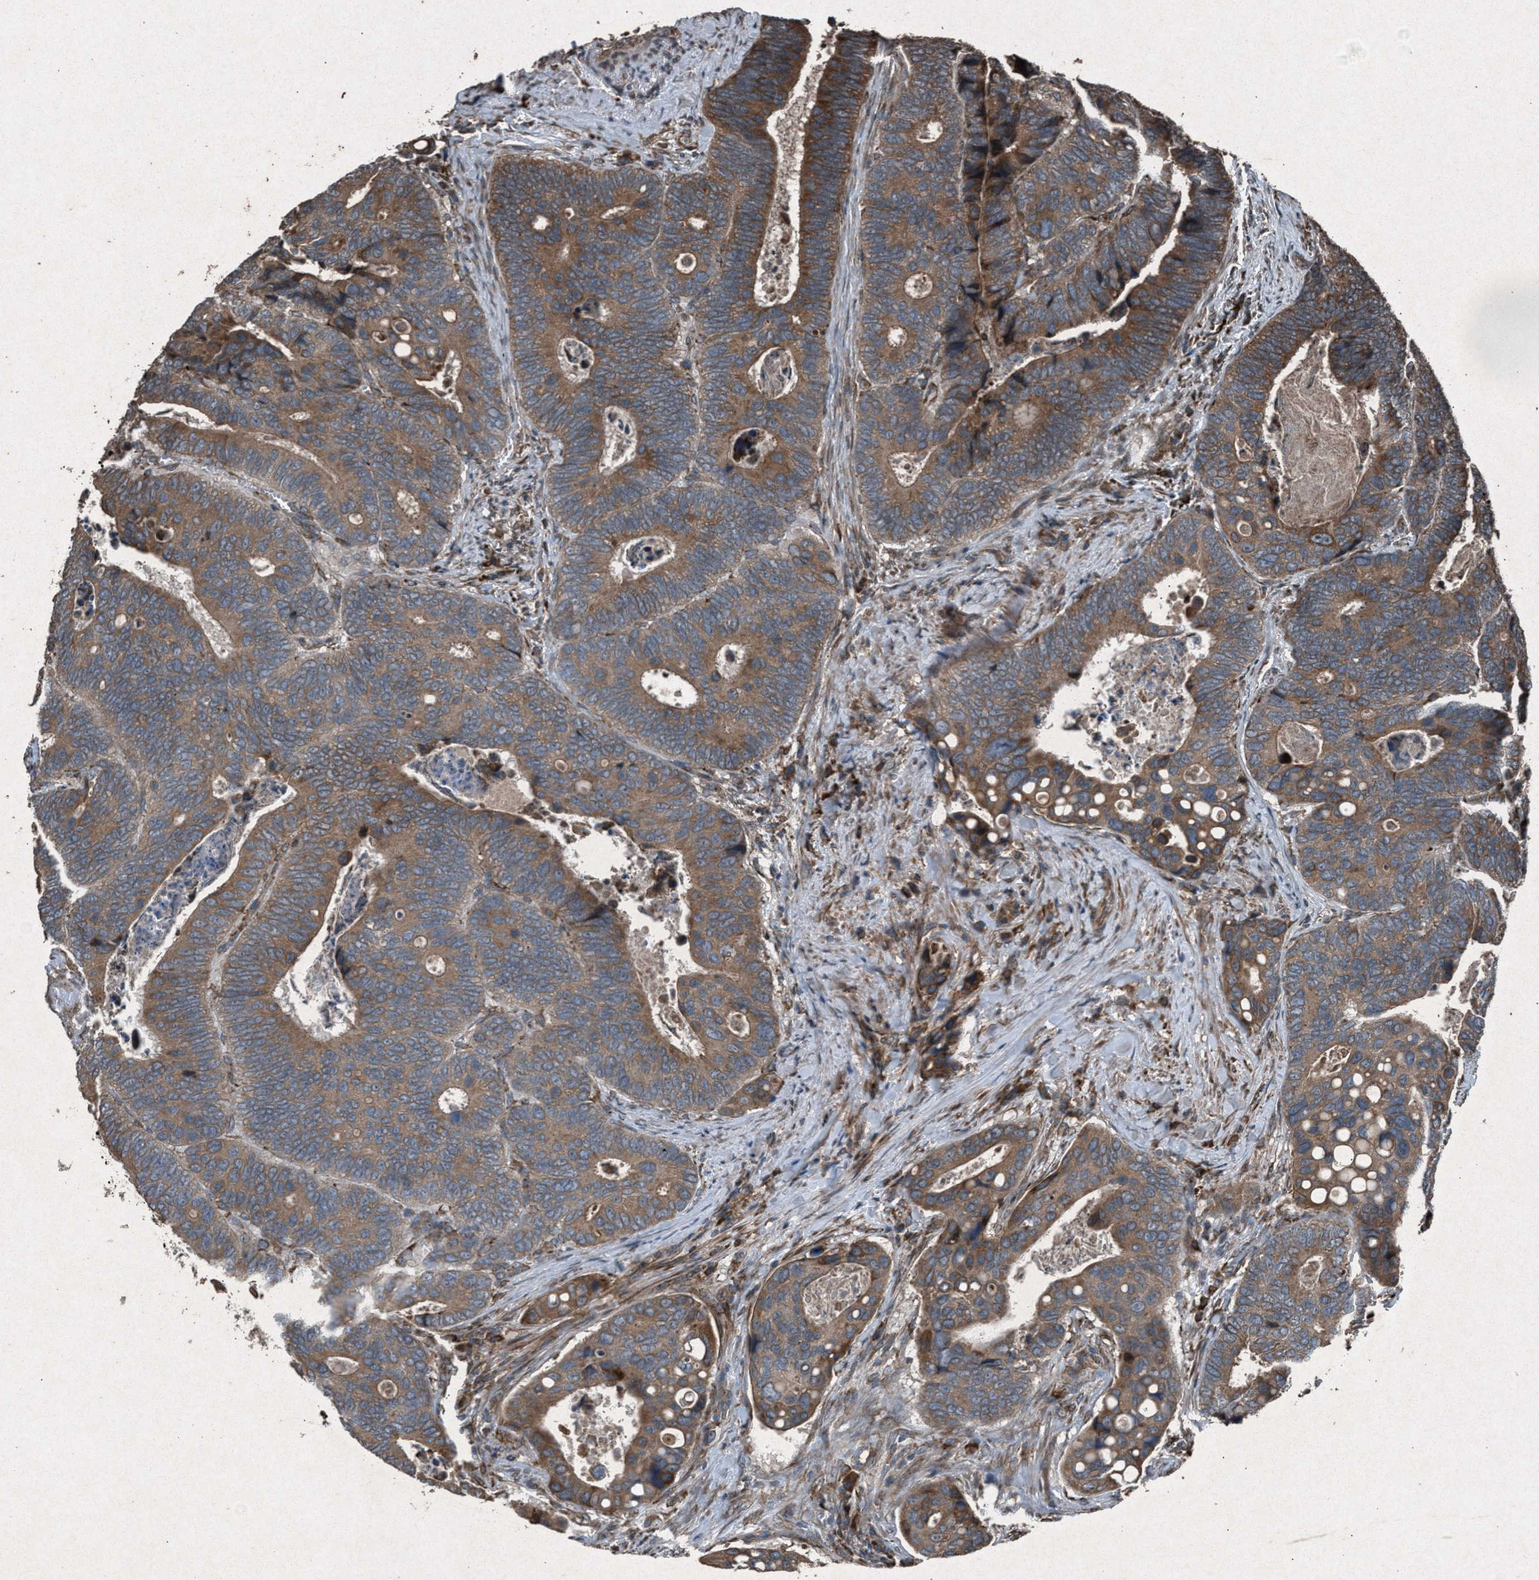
{"staining": {"intensity": "moderate", "quantity": ">75%", "location": "cytoplasmic/membranous"}, "tissue": "colorectal cancer", "cell_type": "Tumor cells", "image_type": "cancer", "snomed": [{"axis": "morphology", "description": "Inflammation, NOS"}, {"axis": "morphology", "description": "Adenocarcinoma, NOS"}, {"axis": "topography", "description": "Colon"}], "caption": "An immunohistochemistry micrograph of tumor tissue is shown. Protein staining in brown shows moderate cytoplasmic/membranous positivity in colorectal cancer (adenocarcinoma) within tumor cells. Immunohistochemistry (ihc) stains the protein of interest in brown and the nuclei are stained blue.", "gene": "CALR", "patient": {"sex": "male", "age": 72}}